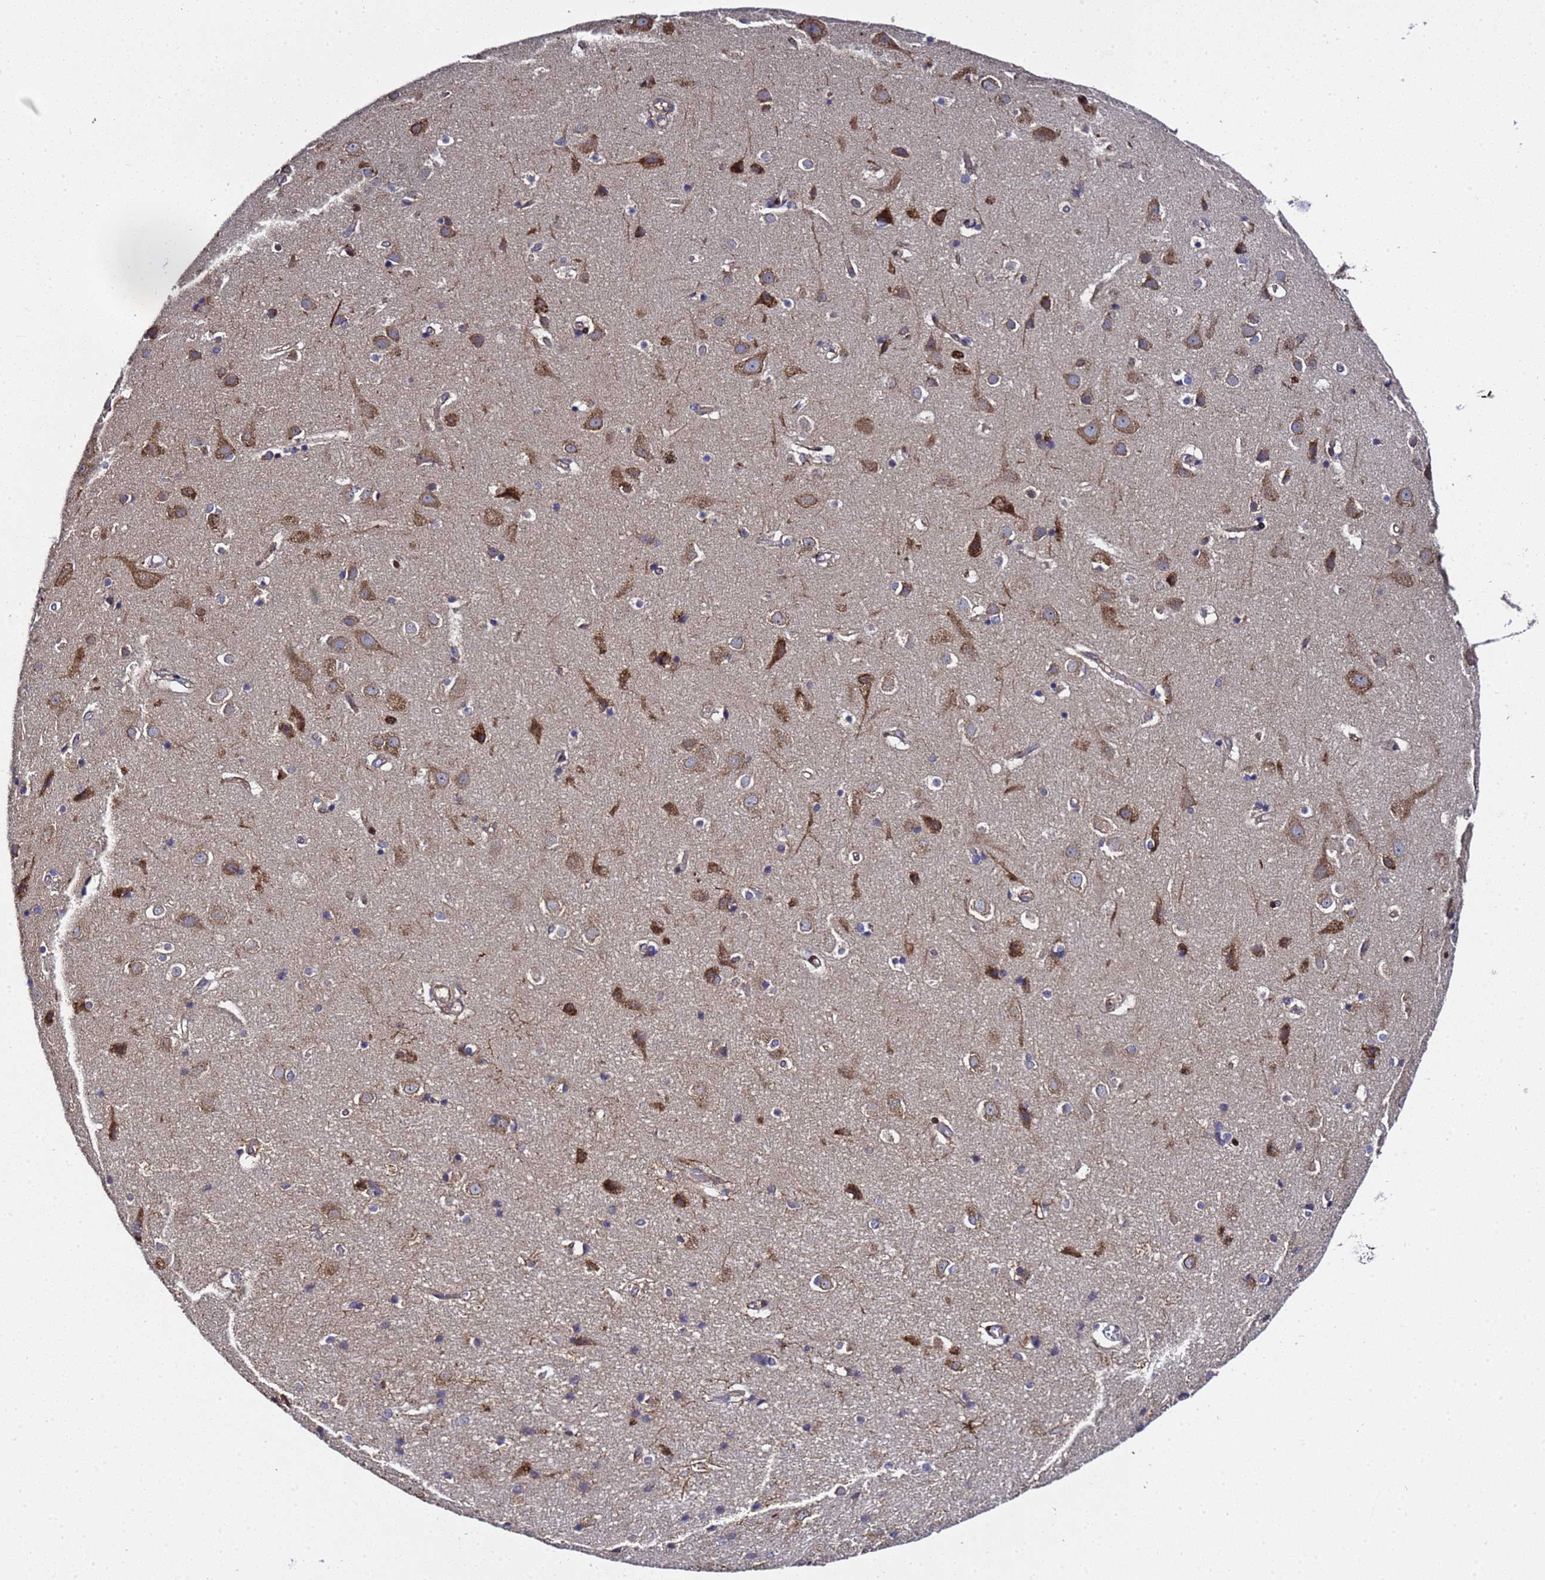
{"staining": {"intensity": "weak", "quantity": ">75%", "location": "cytoplasmic/membranous"}, "tissue": "cerebral cortex", "cell_type": "Endothelial cells", "image_type": "normal", "snomed": [{"axis": "morphology", "description": "Normal tissue, NOS"}, {"axis": "topography", "description": "Cerebral cortex"}], "caption": "Unremarkable cerebral cortex demonstrates weak cytoplasmic/membranous expression in approximately >75% of endothelial cells, visualized by immunohistochemistry.", "gene": "MOCS1", "patient": {"sex": "male", "age": 54}}